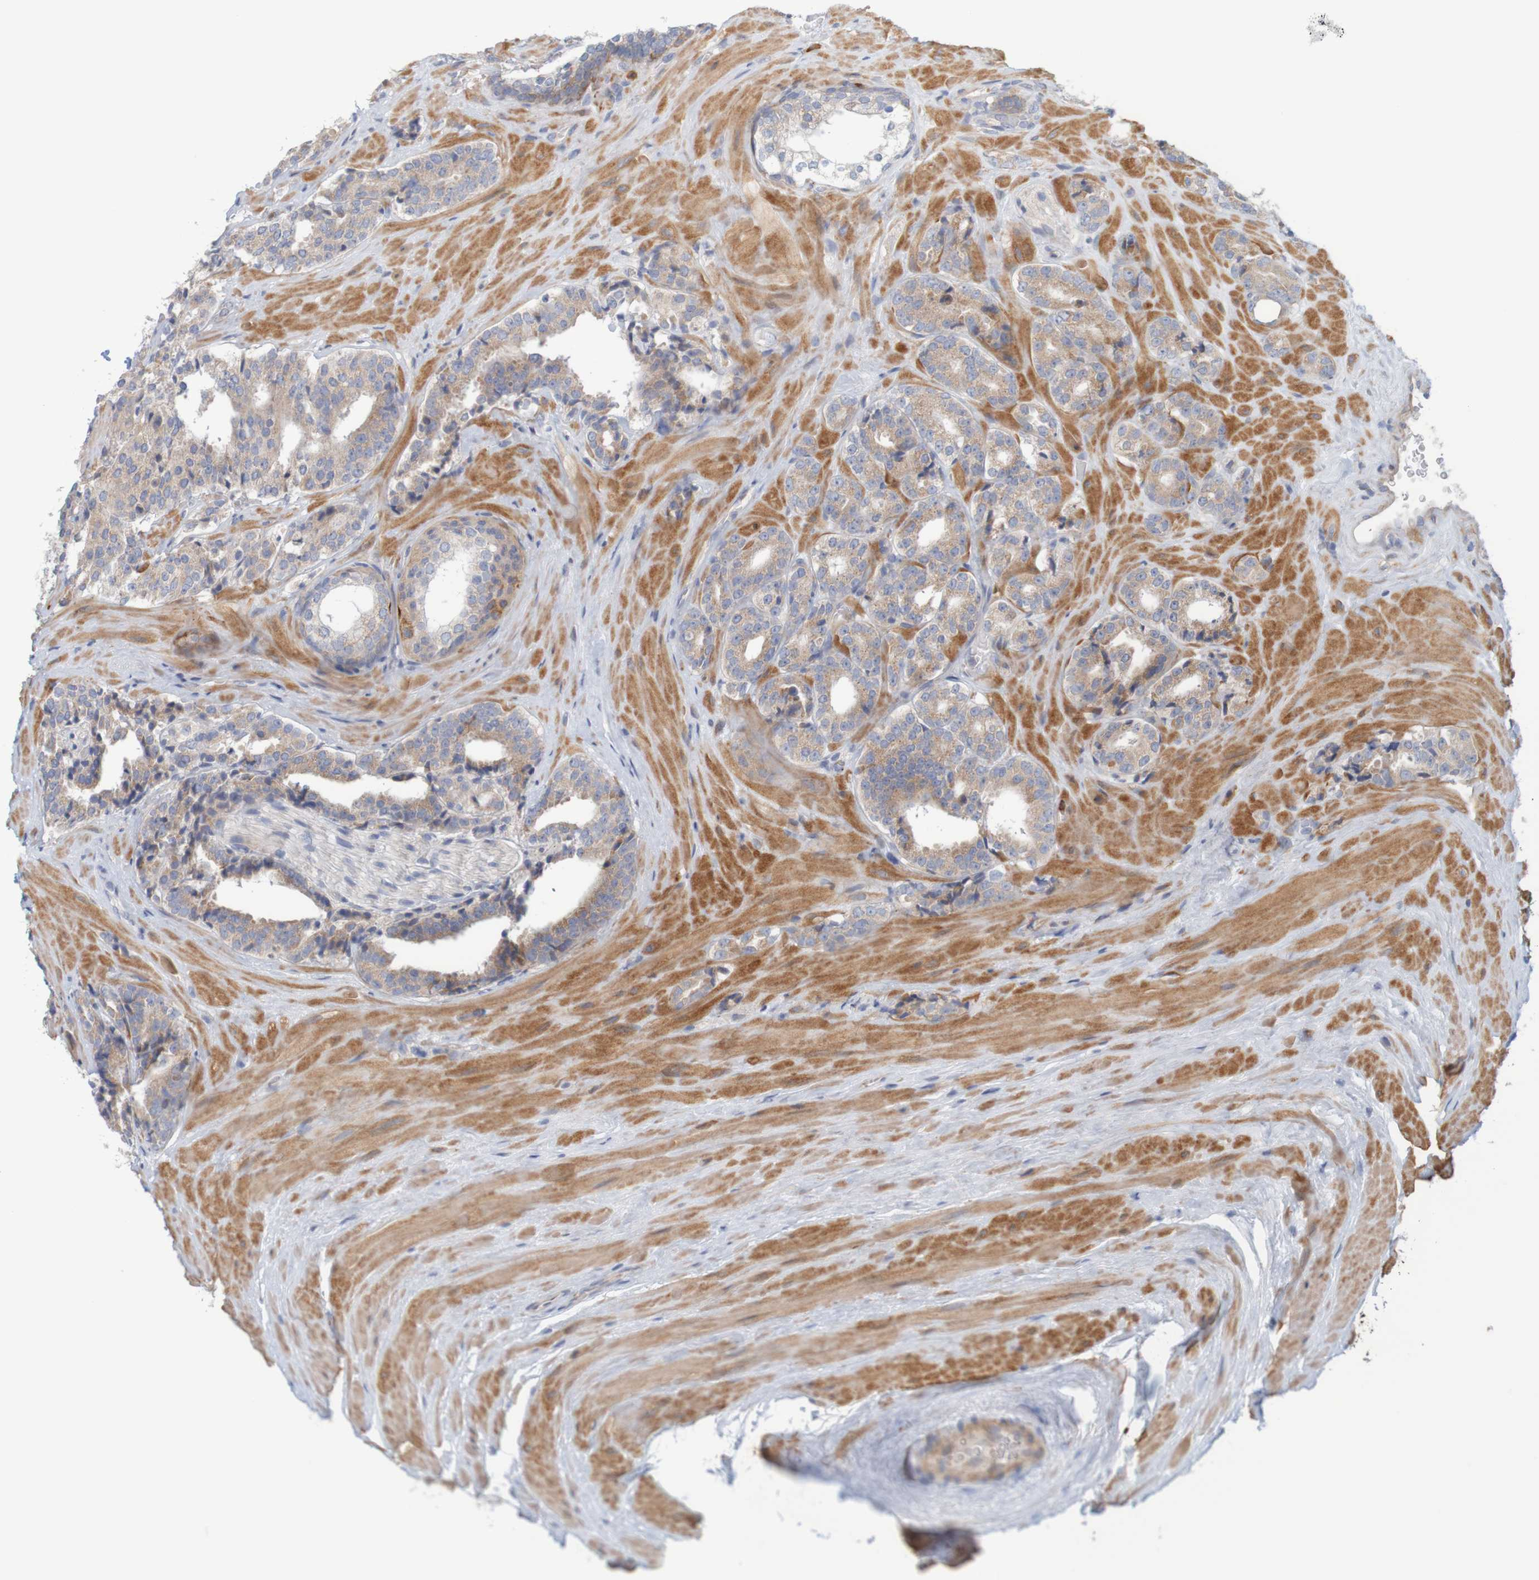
{"staining": {"intensity": "weak", "quantity": ">75%", "location": "cytoplasmic/membranous"}, "tissue": "prostate cancer", "cell_type": "Tumor cells", "image_type": "cancer", "snomed": [{"axis": "morphology", "description": "Adenocarcinoma, High grade"}, {"axis": "topography", "description": "Prostate"}], "caption": "Tumor cells demonstrate low levels of weak cytoplasmic/membranous expression in about >75% of cells in human prostate cancer (adenocarcinoma (high-grade)). The staining was performed using DAB to visualize the protein expression in brown, while the nuclei were stained in blue with hematoxylin (Magnification: 20x).", "gene": "KRT23", "patient": {"sex": "male", "age": 60}}